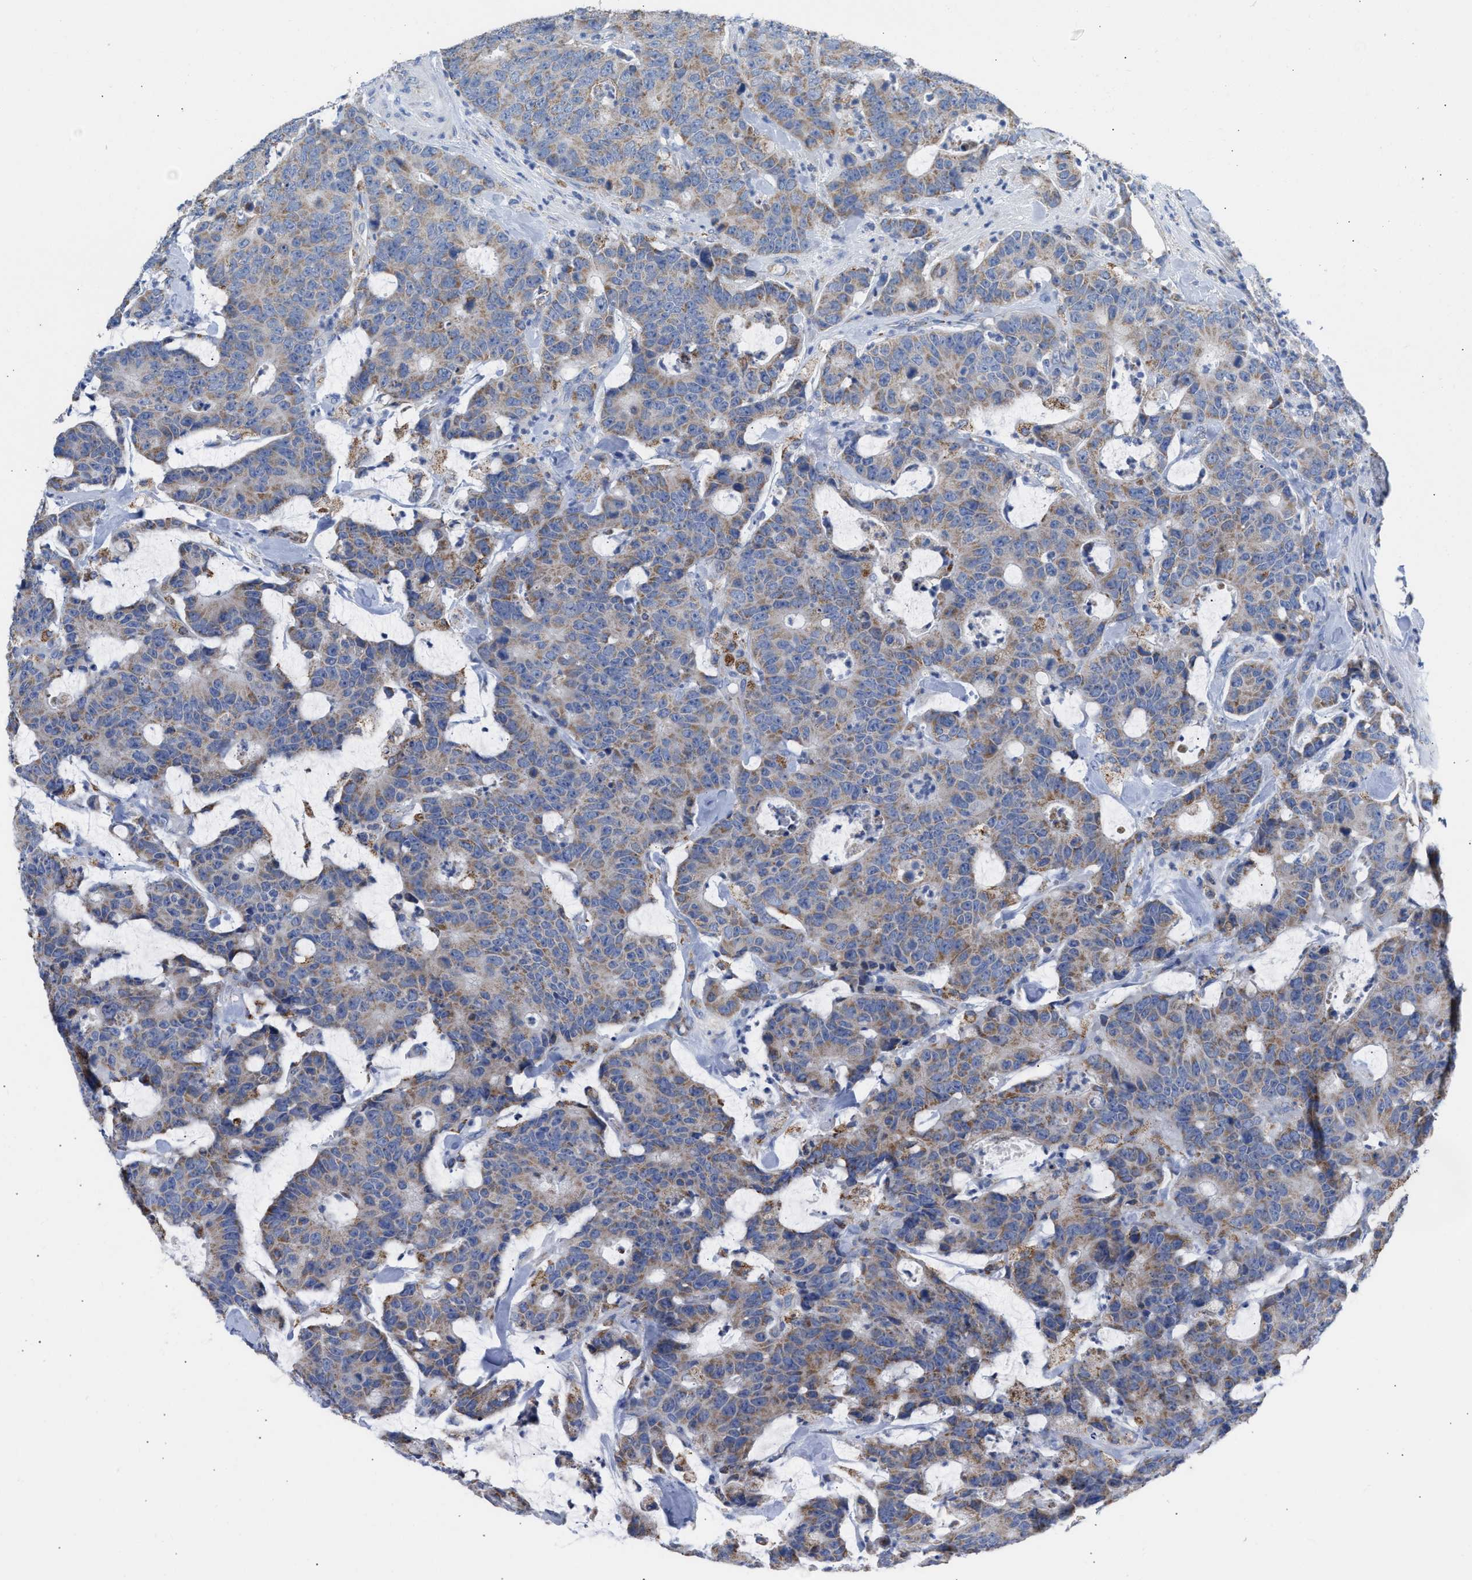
{"staining": {"intensity": "moderate", "quantity": ">75%", "location": "cytoplasmic/membranous"}, "tissue": "colorectal cancer", "cell_type": "Tumor cells", "image_type": "cancer", "snomed": [{"axis": "morphology", "description": "Adenocarcinoma, NOS"}, {"axis": "topography", "description": "Colon"}], "caption": "High-power microscopy captured an immunohistochemistry (IHC) micrograph of colorectal cancer (adenocarcinoma), revealing moderate cytoplasmic/membranous positivity in approximately >75% of tumor cells. Immunohistochemistry (ihc) stains the protein in brown and the nuclei are stained blue.", "gene": "ACOT13", "patient": {"sex": "female", "age": 86}}